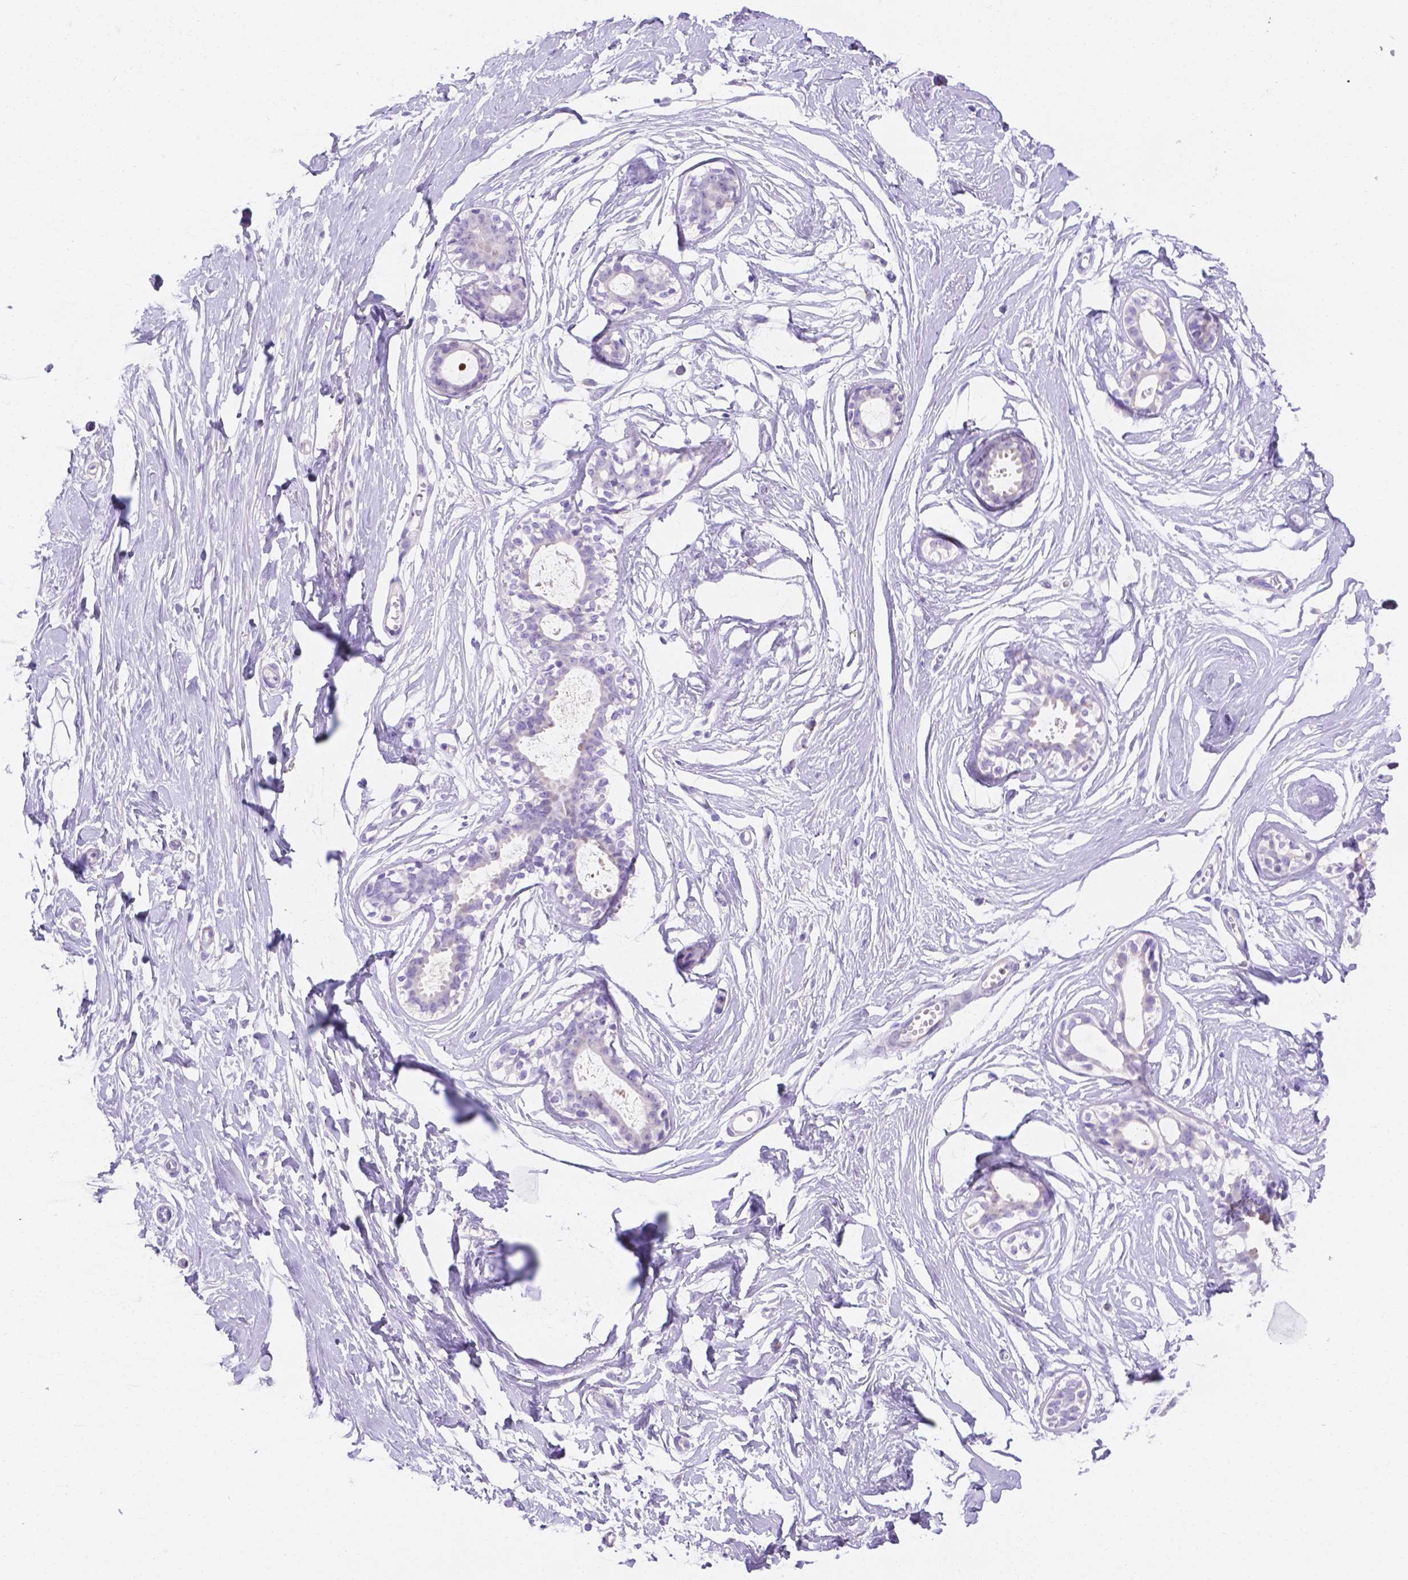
{"staining": {"intensity": "negative", "quantity": "none", "location": "none"}, "tissue": "breast", "cell_type": "Adipocytes", "image_type": "normal", "snomed": [{"axis": "morphology", "description": "Normal tissue, NOS"}, {"axis": "topography", "description": "Breast"}], "caption": "IHC image of normal breast stained for a protein (brown), which shows no staining in adipocytes. (Brightfield microscopy of DAB (3,3'-diaminobenzidine) immunohistochemistry (IHC) at high magnification).", "gene": "MLN", "patient": {"sex": "female", "age": 49}}